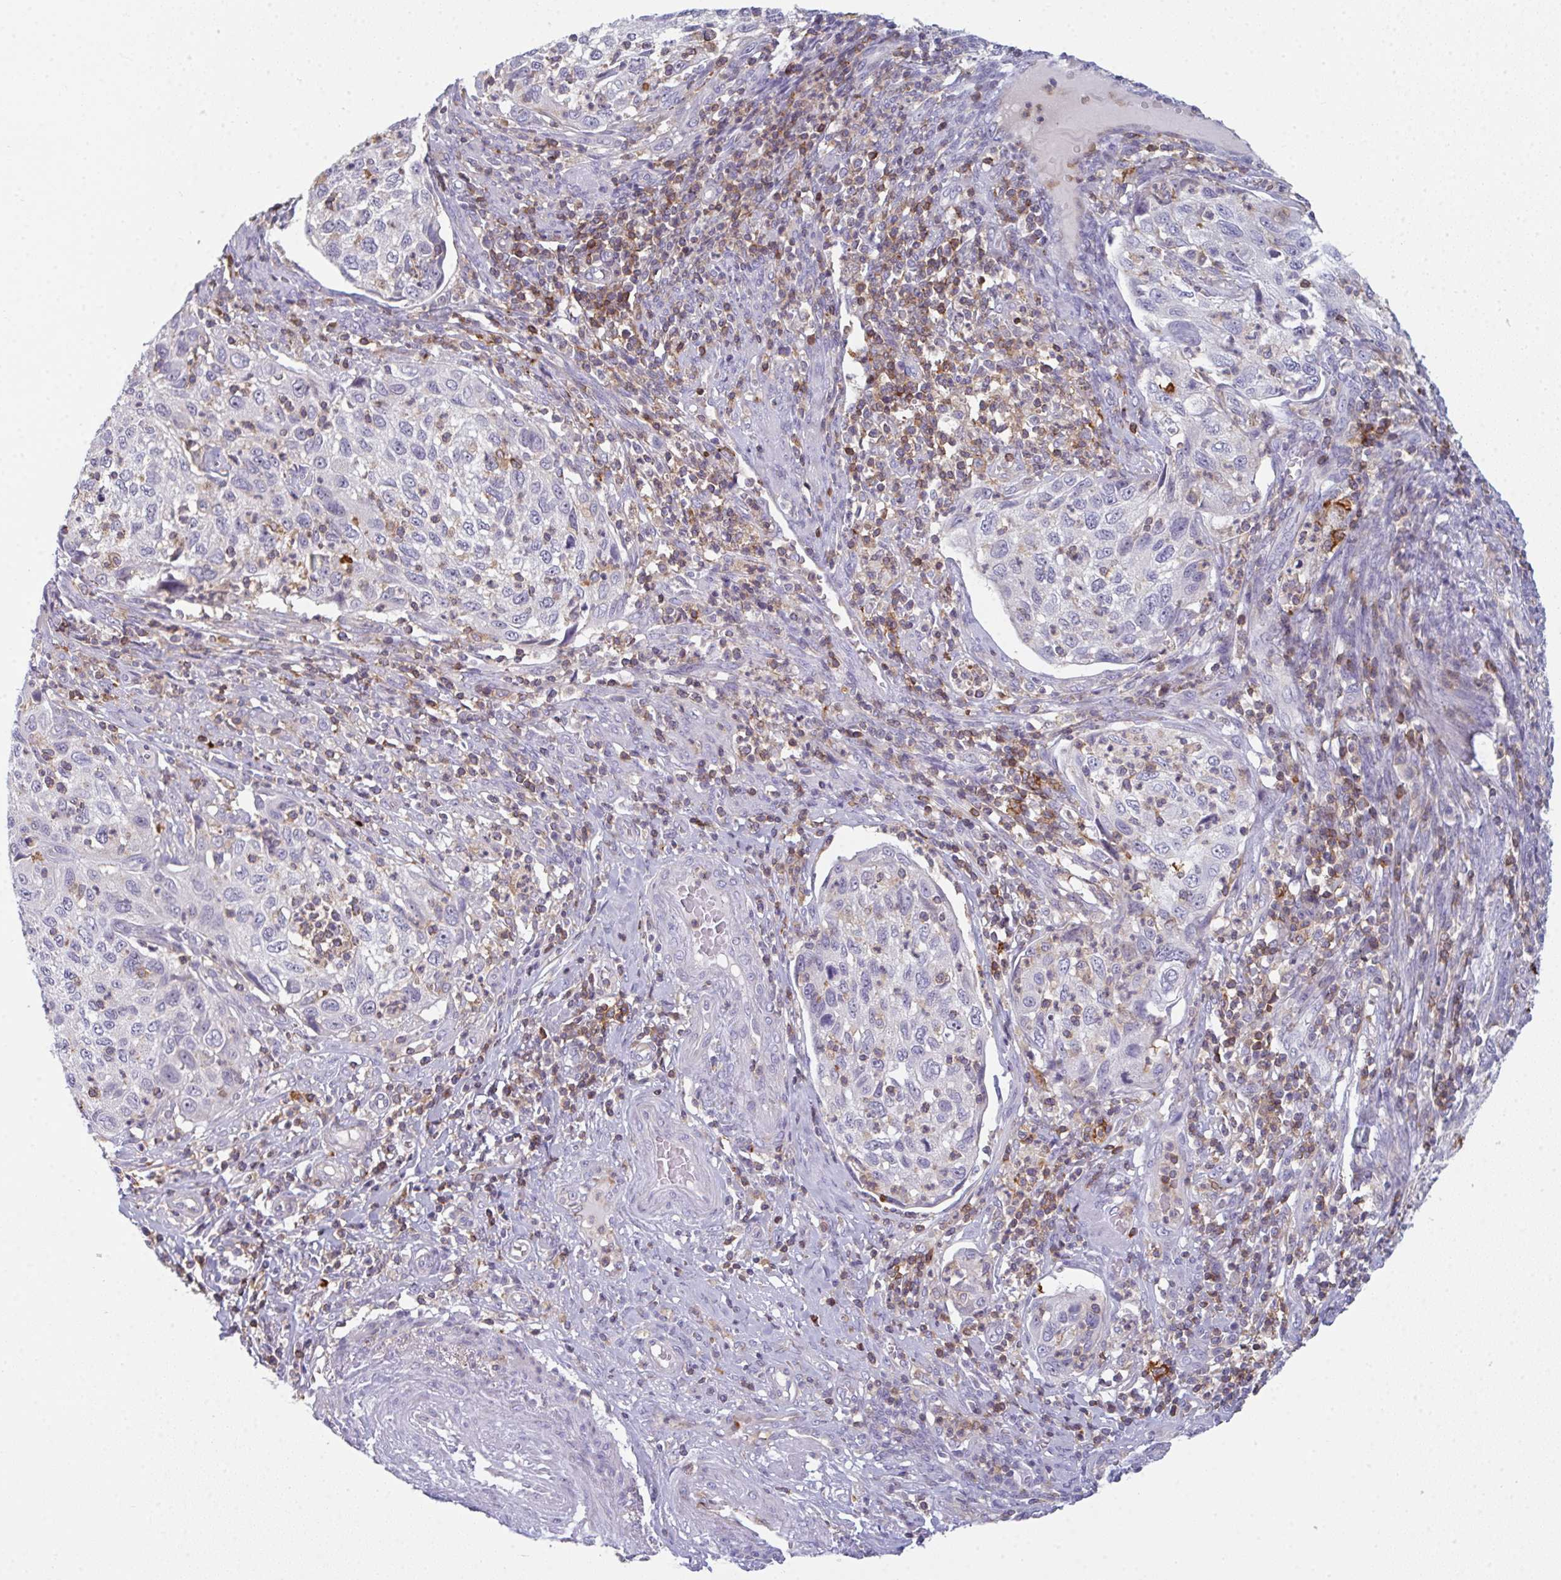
{"staining": {"intensity": "negative", "quantity": "none", "location": "none"}, "tissue": "cervical cancer", "cell_type": "Tumor cells", "image_type": "cancer", "snomed": [{"axis": "morphology", "description": "Squamous cell carcinoma, NOS"}, {"axis": "topography", "description": "Cervix"}], "caption": "Immunohistochemical staining of human cervical squamous cell carcinoma displays no significant staining in tumor cells.", "gene": "CD80", "patient": {"sex": "female", "age": 70}}